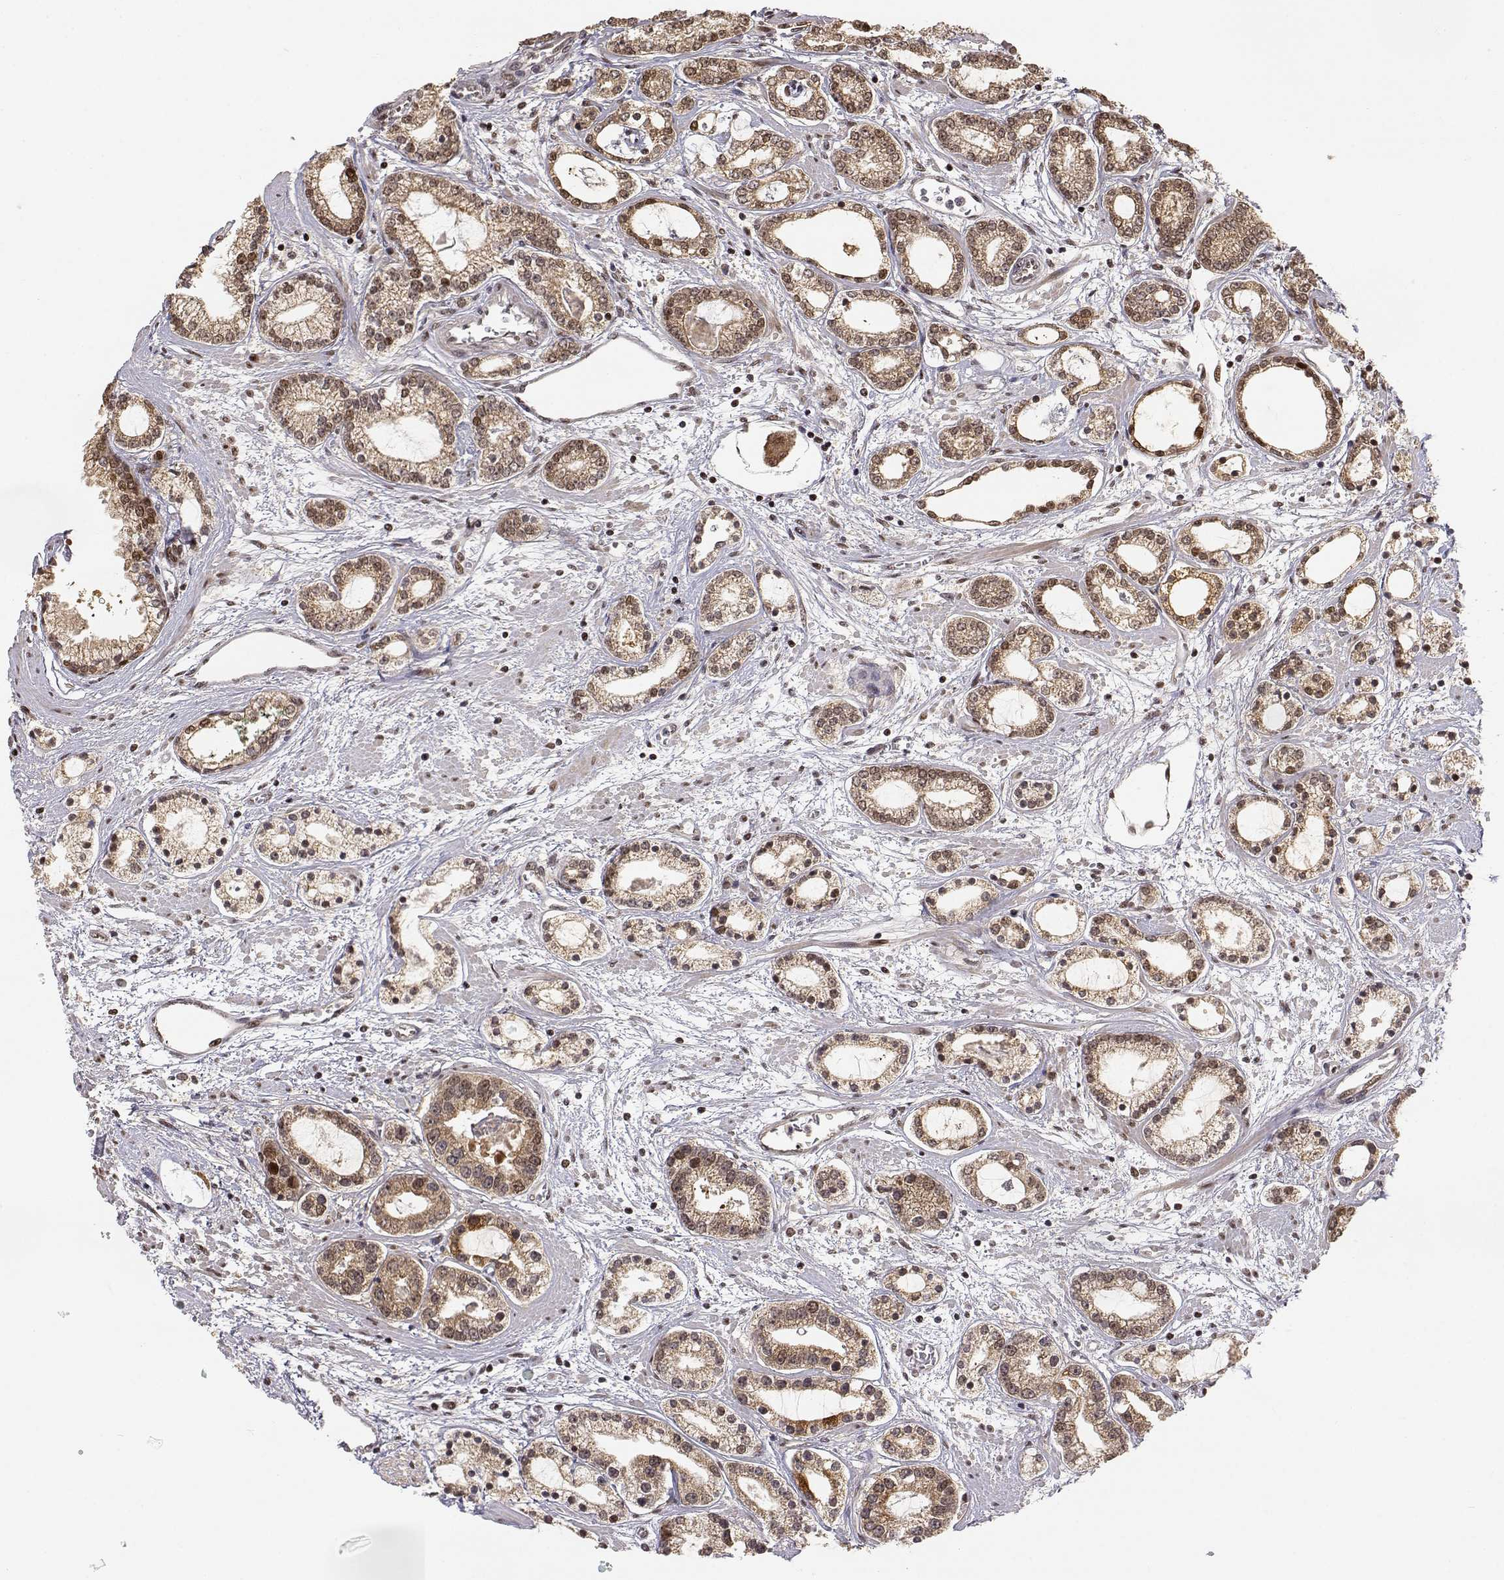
{"staining": {"intensity": "moderate", "quantity": ">75%", "location": "cytoplasmic/membranous,nuclear"}, "tissue": "prostate cancer", "cell_type": "Tumor cells", "image_type": "cancer", "snomed": [{"axis": "morphology", "description": "Adenocarcinoma, Medium grade"}, {"axis": "topography", "description": "Prostate"}], "caption": "Immunohistochemical staining of human prostate cancer shows medium levels of moderate cytoplasmic/membranous and nuclear protein expression in approximately >75% of tumor cells. (IHC, brightfield microscopy, high magnification).", "gene": "BRCA1", "patient": {"sex": "male", "age": 57}}